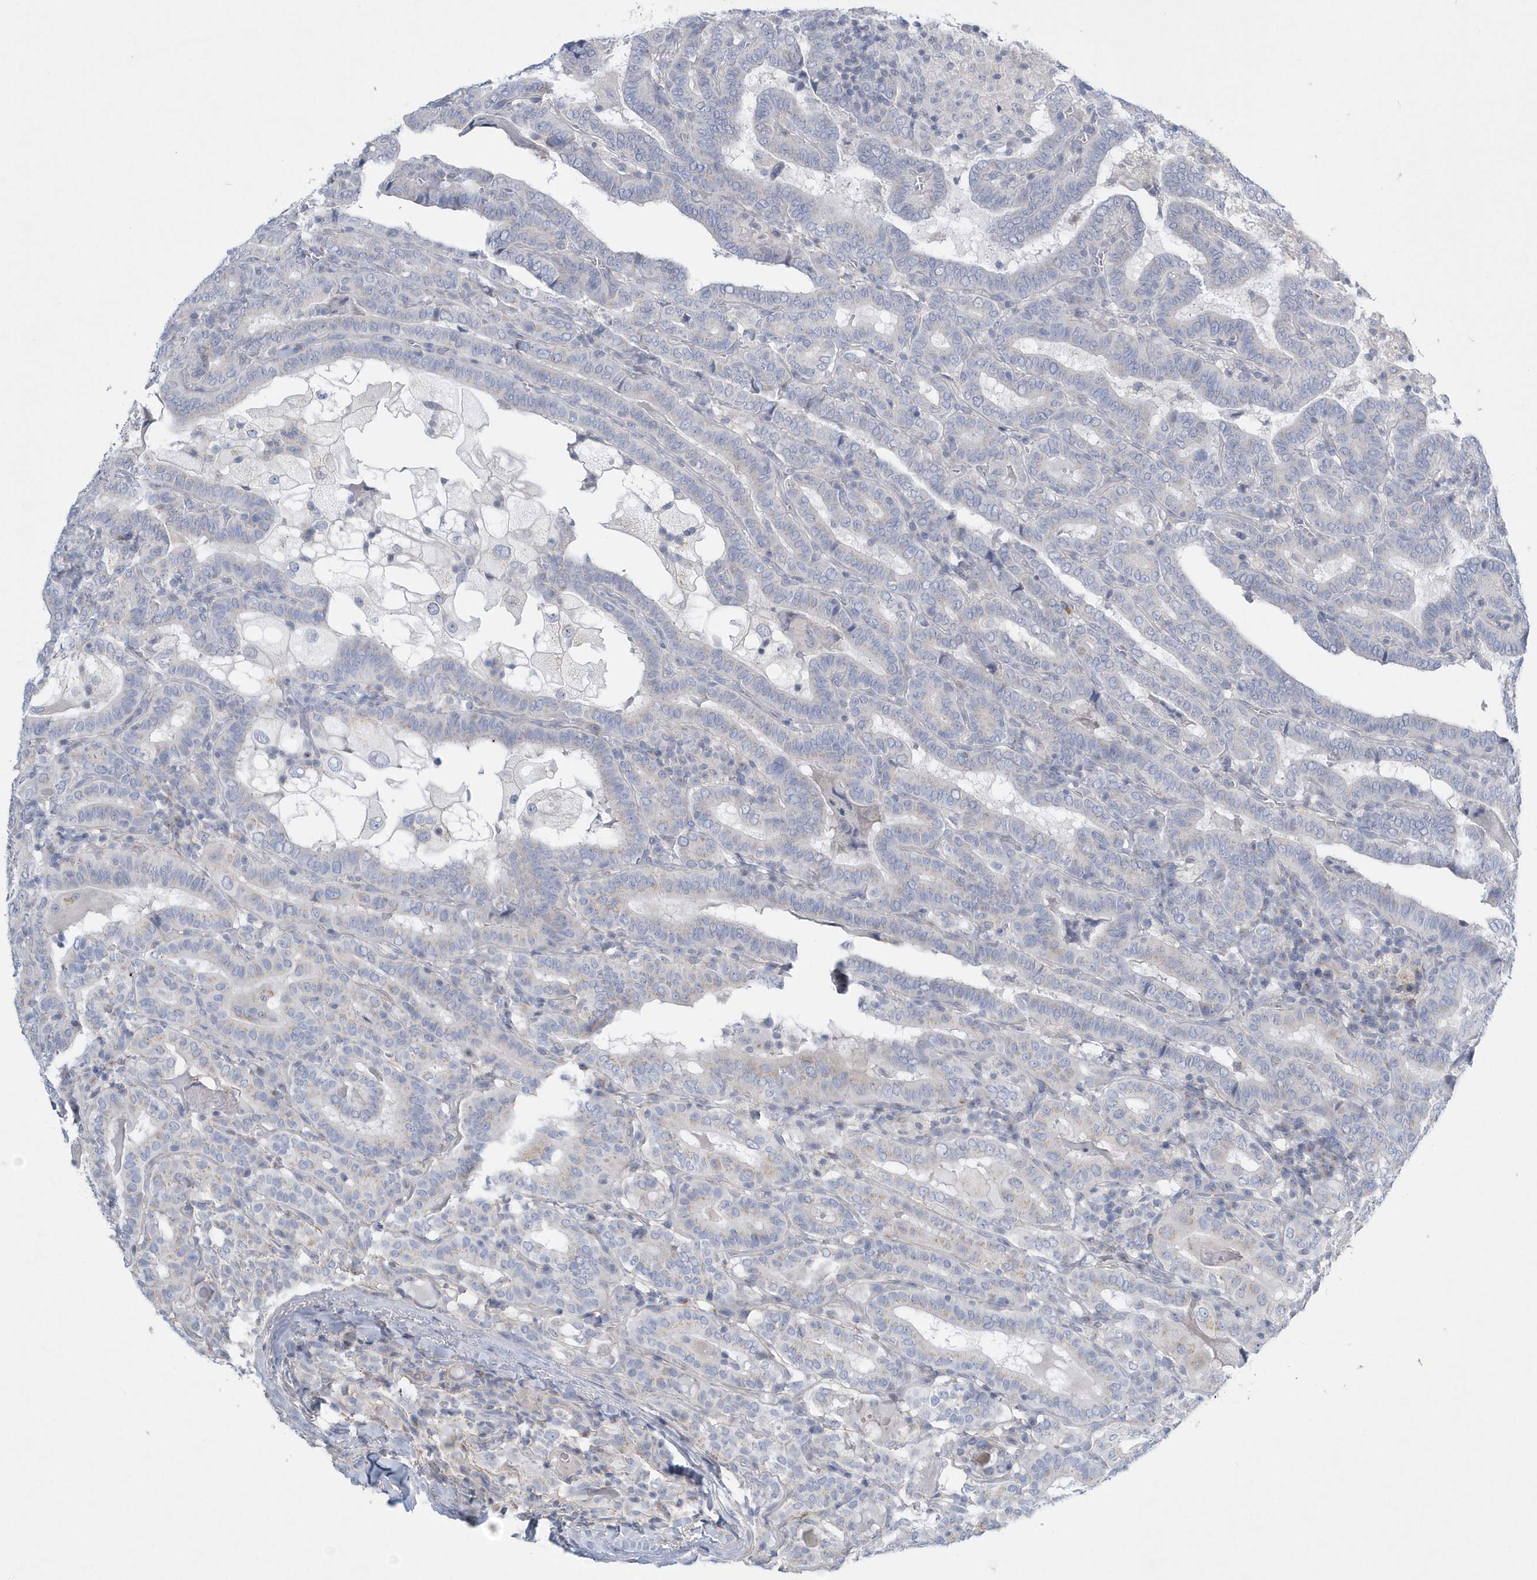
{"staining": {"intensity": "negative", "quantity": "none", "location": "none"}, "tissue": "thyroid cancer", "cell_type": "Tumor cells", "image_type": "cancer", "snomed": [{"axis": "morphology", "description": "Papillary adenocarcinoma, NOS"}, {"axis": "topography", "description": "Thyroid gland"}], "caption": "High magnification brightfield microscopy of thyroid cancer stained with DAB (3,3'-diaminobenzidine) (brown) and counterstained with hematoxylin (blue): tumor cells show no significant staining.", "gene": "SPATA18", "patient": {"sex": "female", "age": 72}}